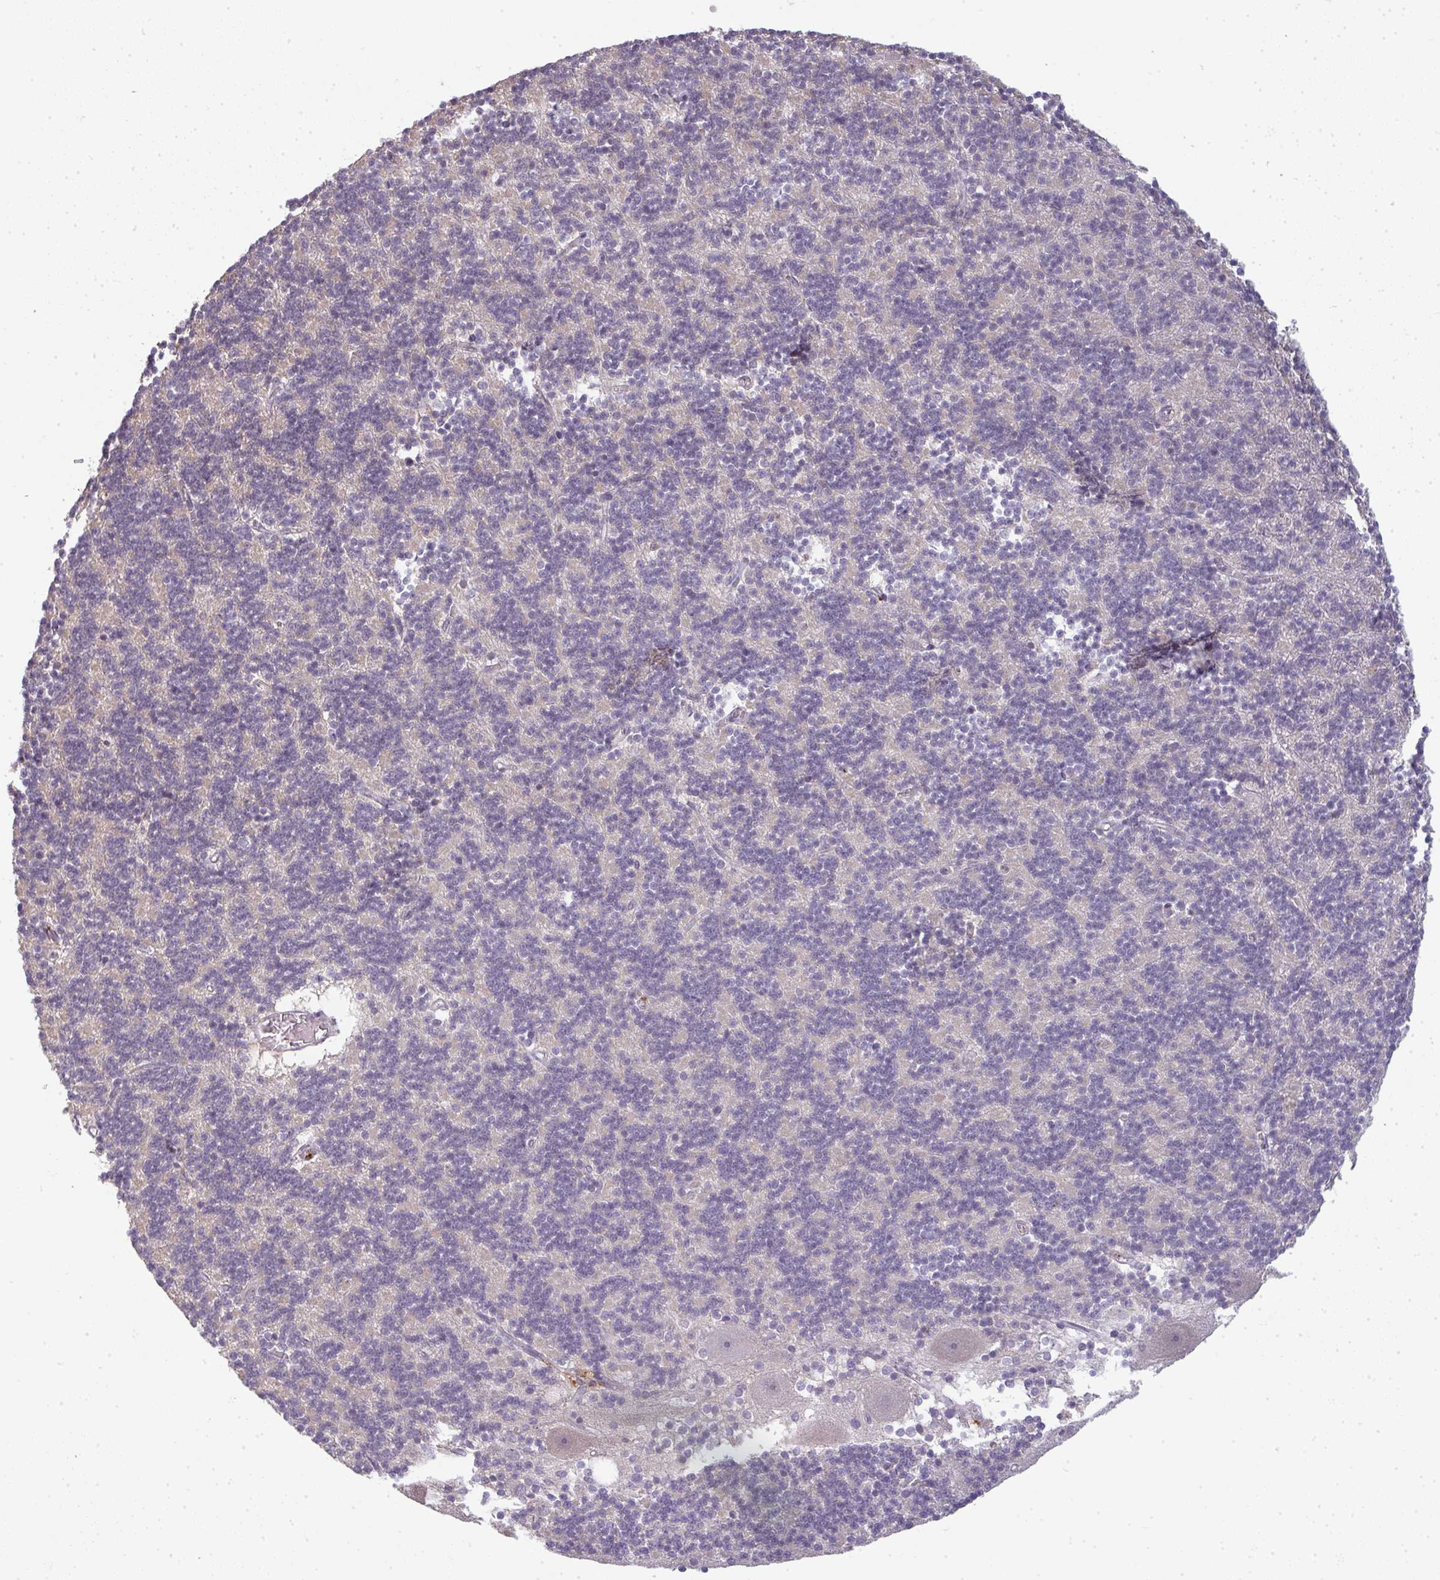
{"staining": {"intensity": "negative", "quantity": "none", "location": "none"}, "tissue": "cerebellum", "cell_type": "Cells in granular layer", "image_type": "normal", "snomed": [{"axis": "morphology", "description": "Normal tissue, NOS"}, {"axis": "topography", "description": "Cerebellum"}], "caption": "Cells in granular layer show no significant protein positivity in normal cerebellum.", "gene": "CXCR1", "patient": {"sex": "male", "age": 54}}